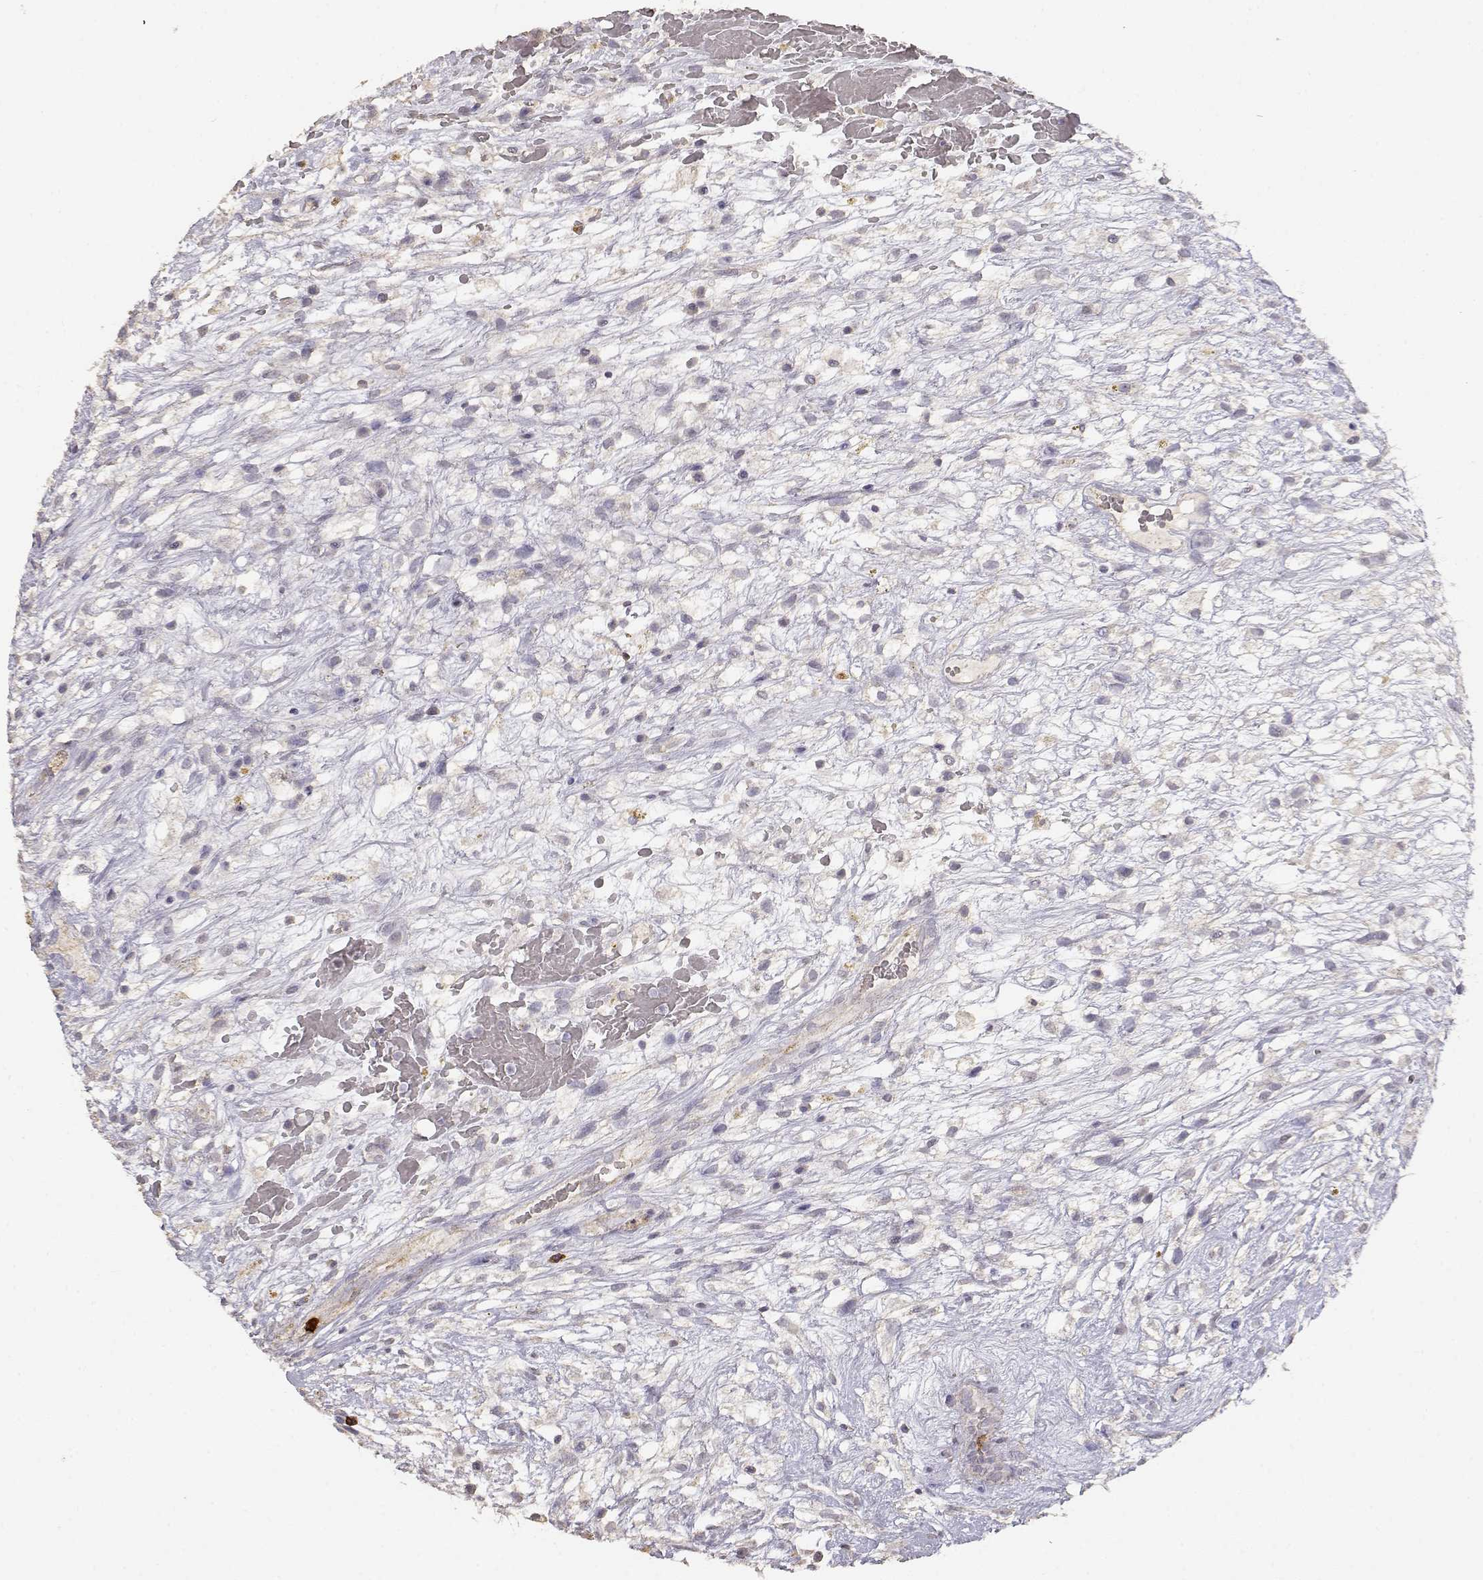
{"staining": {"intensity": "negative", "quantity": "none", "location": "none"}, "tissue": "testis cancer", "cell_type": "Tumor cells", "image_type": "cancer", "snomed": [{"axis": "morphology", "description": "Normal tissue, NOS"}, {"axis": "morphology", "description": "Carcinoma, Embryonal, NOS"}, {"axis": "topography", "description": "Testis"}], "caption": "This is an immunohistochemistry image of embryonal carcinoma (testis). There is no expression in tumor cells.", "gene": "TNFRSF10C", "patient": {"sex": "male", "age": 32}}